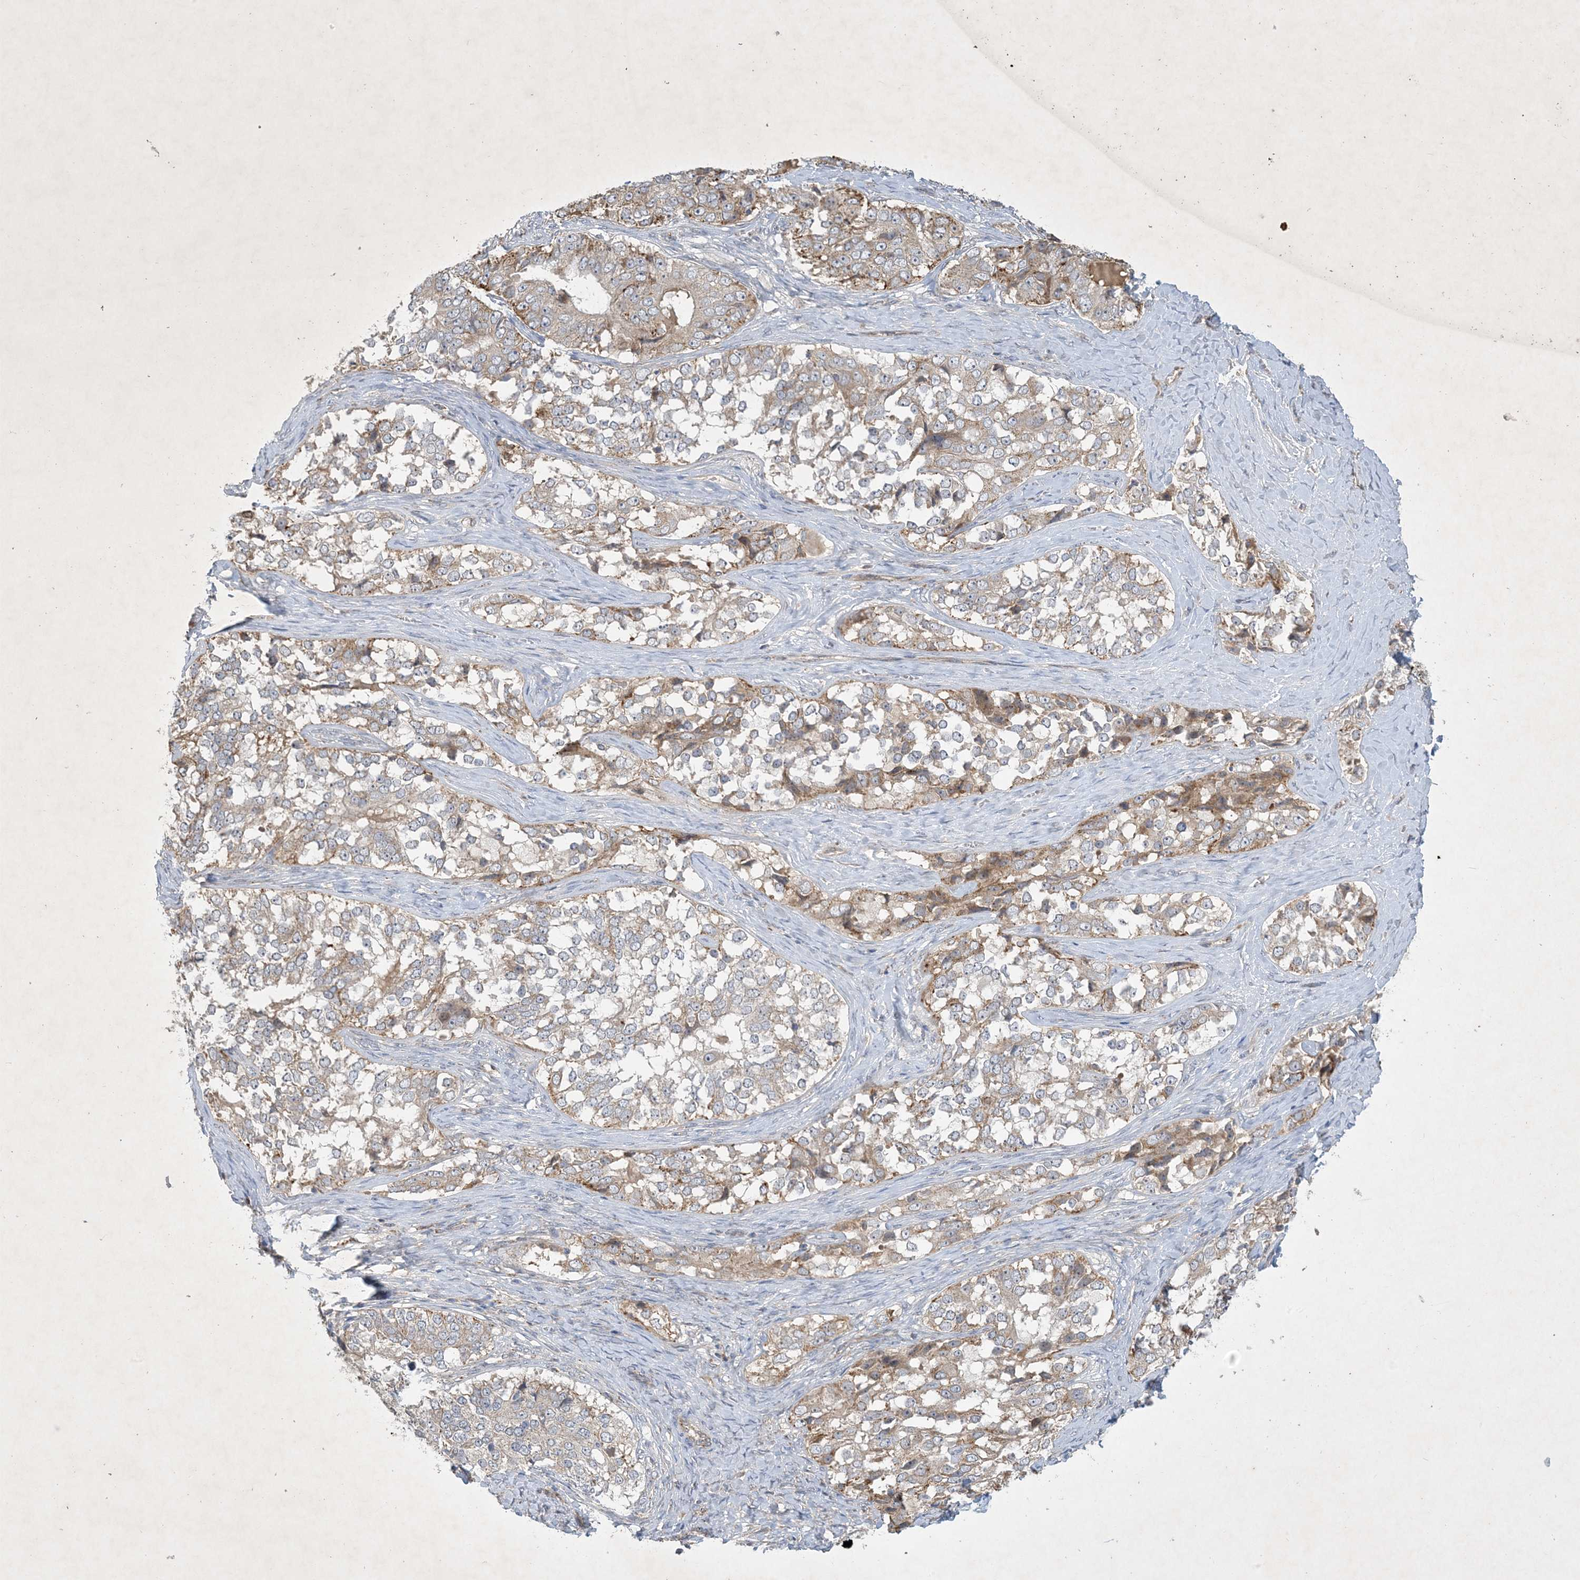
{"staining": {"intensity": "moderate", "quantity": "<25%", "location": "cytoplasmic/membranous"}, "tissue": "ovarian cancer", "cell_type": "Tumor cells", "image_type": "cancer", "snomed": [{"axis": "morphology", "description": "Carcinoma, endometroid"}, {"axis": "topography", "description": "Ovary"}], "caption": "Tumor cells display low levels of moderate cytoplasmic/membranous positivity in about <25% of cells in human ovarian cancer (endometroid carcinoma).", "gene": "MRPS18A", "patient": {"sex": "female", "age": 51}}